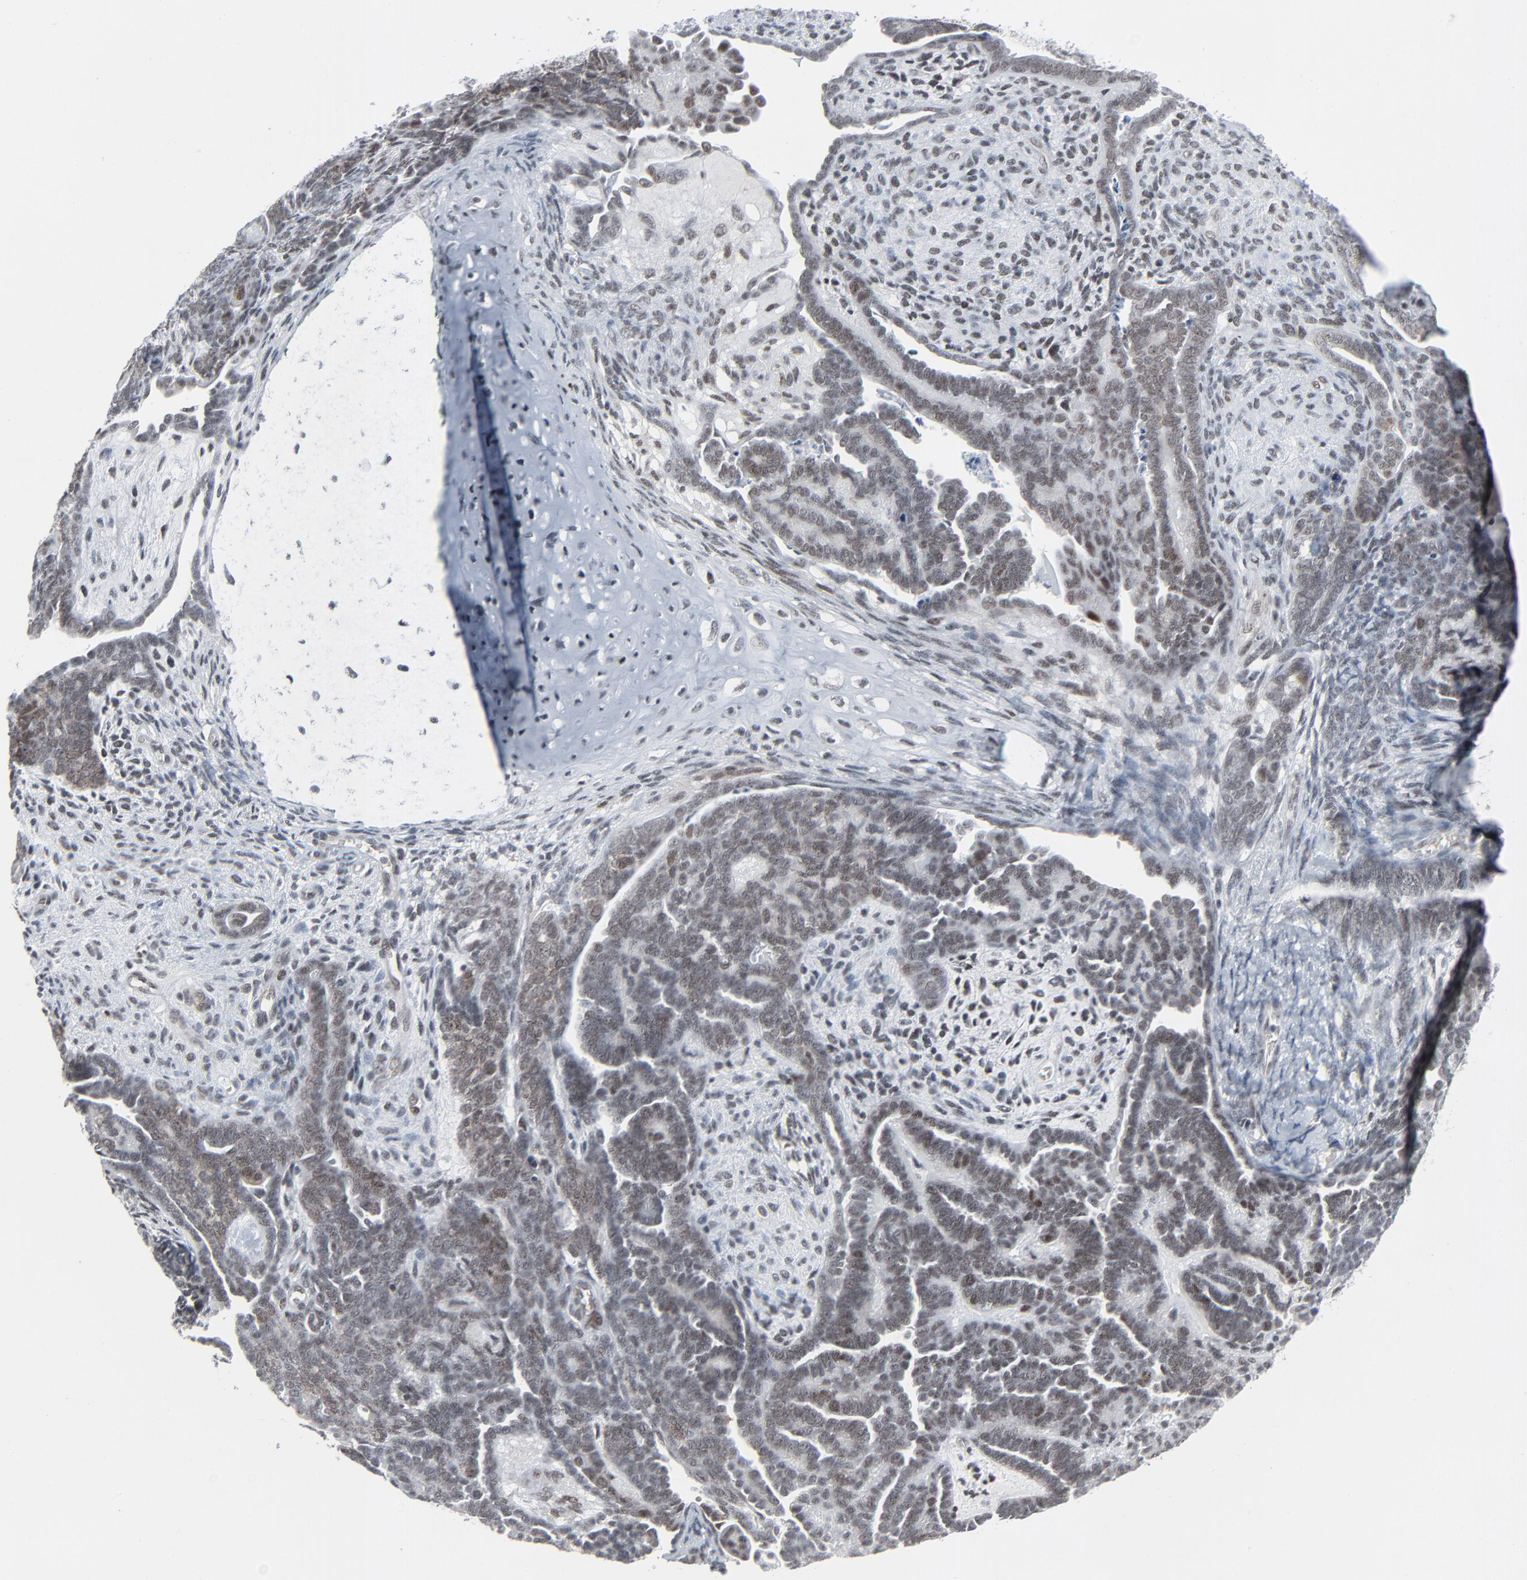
{"staining": {"intensity": "moderate", "quantity": ">75%", "location": "nuclear"}, "tissue": "endometrial cancer", "cell_type": "Tumor cells", "image_type": "cancer", "snomed": [{"axis": "morphology", "description": "Neoplasm, malignant, NOS"}, {"axis": "topography", "description": "Endometrium"}], "caption": "Moderate nuclear positivity for a protein is seen in approximately >75% of tumor cells of endometrial cancer (malignant neoplasm) using immunohistochemistry (IHC).", "gene": "FBXO28", "patient": {"sex": "female", "age": 74}}